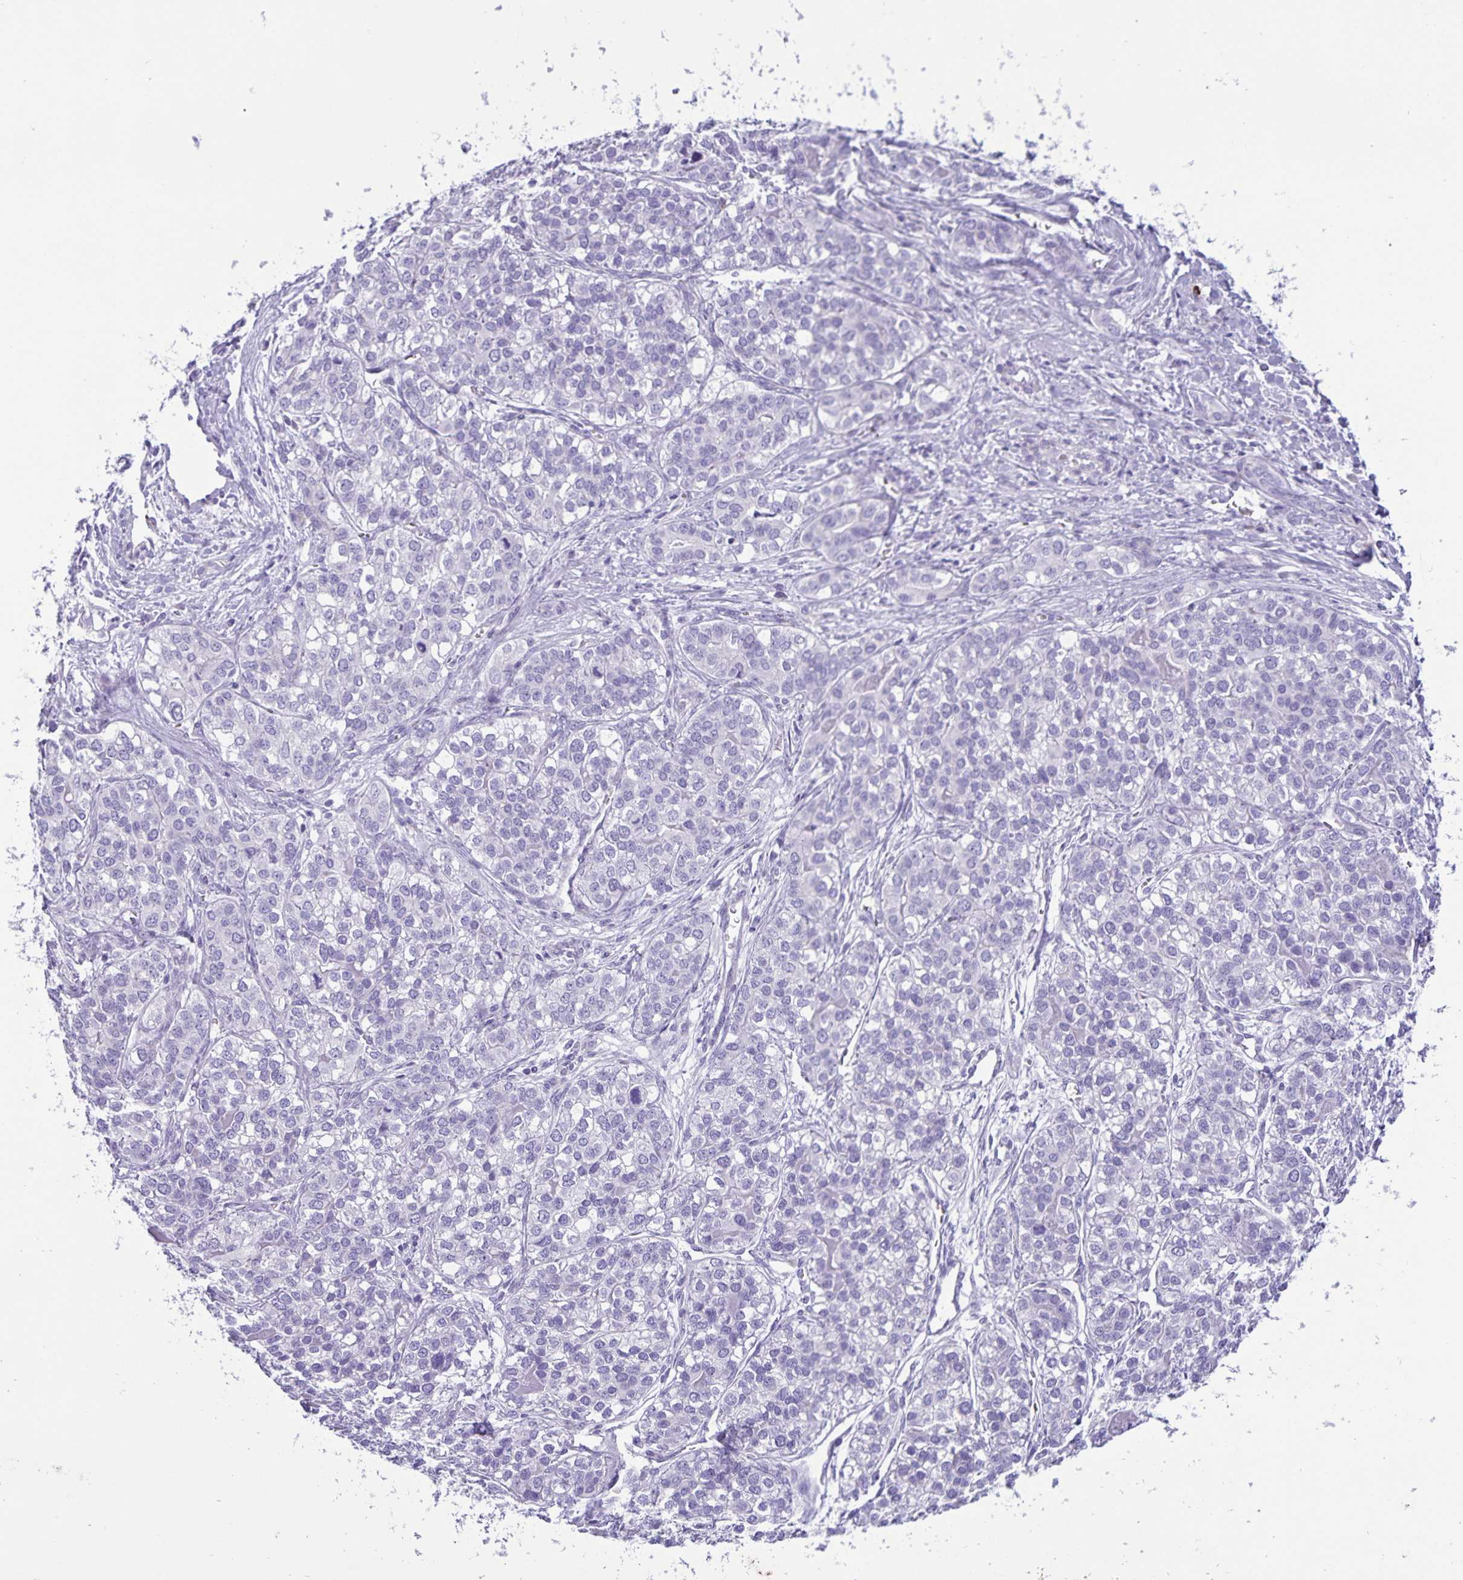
{"staining": {"intensity": "negative", "quantity": "none", "location": "none"}, "tissue": "liver cancer", "cell_type": "Tumor cells", "image_type": "cancer", "snomed": [{"axis": "morphology", "description": "Cholangiocarcinoma"}, {"axis": "topography", "description": "Liver"}], "caption": "Liver cancer (cholangiocarcinoma) was stained to show a protein in brown. There is no significant positivity in tumor cells. Nuclei are stained in blue.", "gene": "IBTK", "patient": {"sex": "male", "age": 56}}